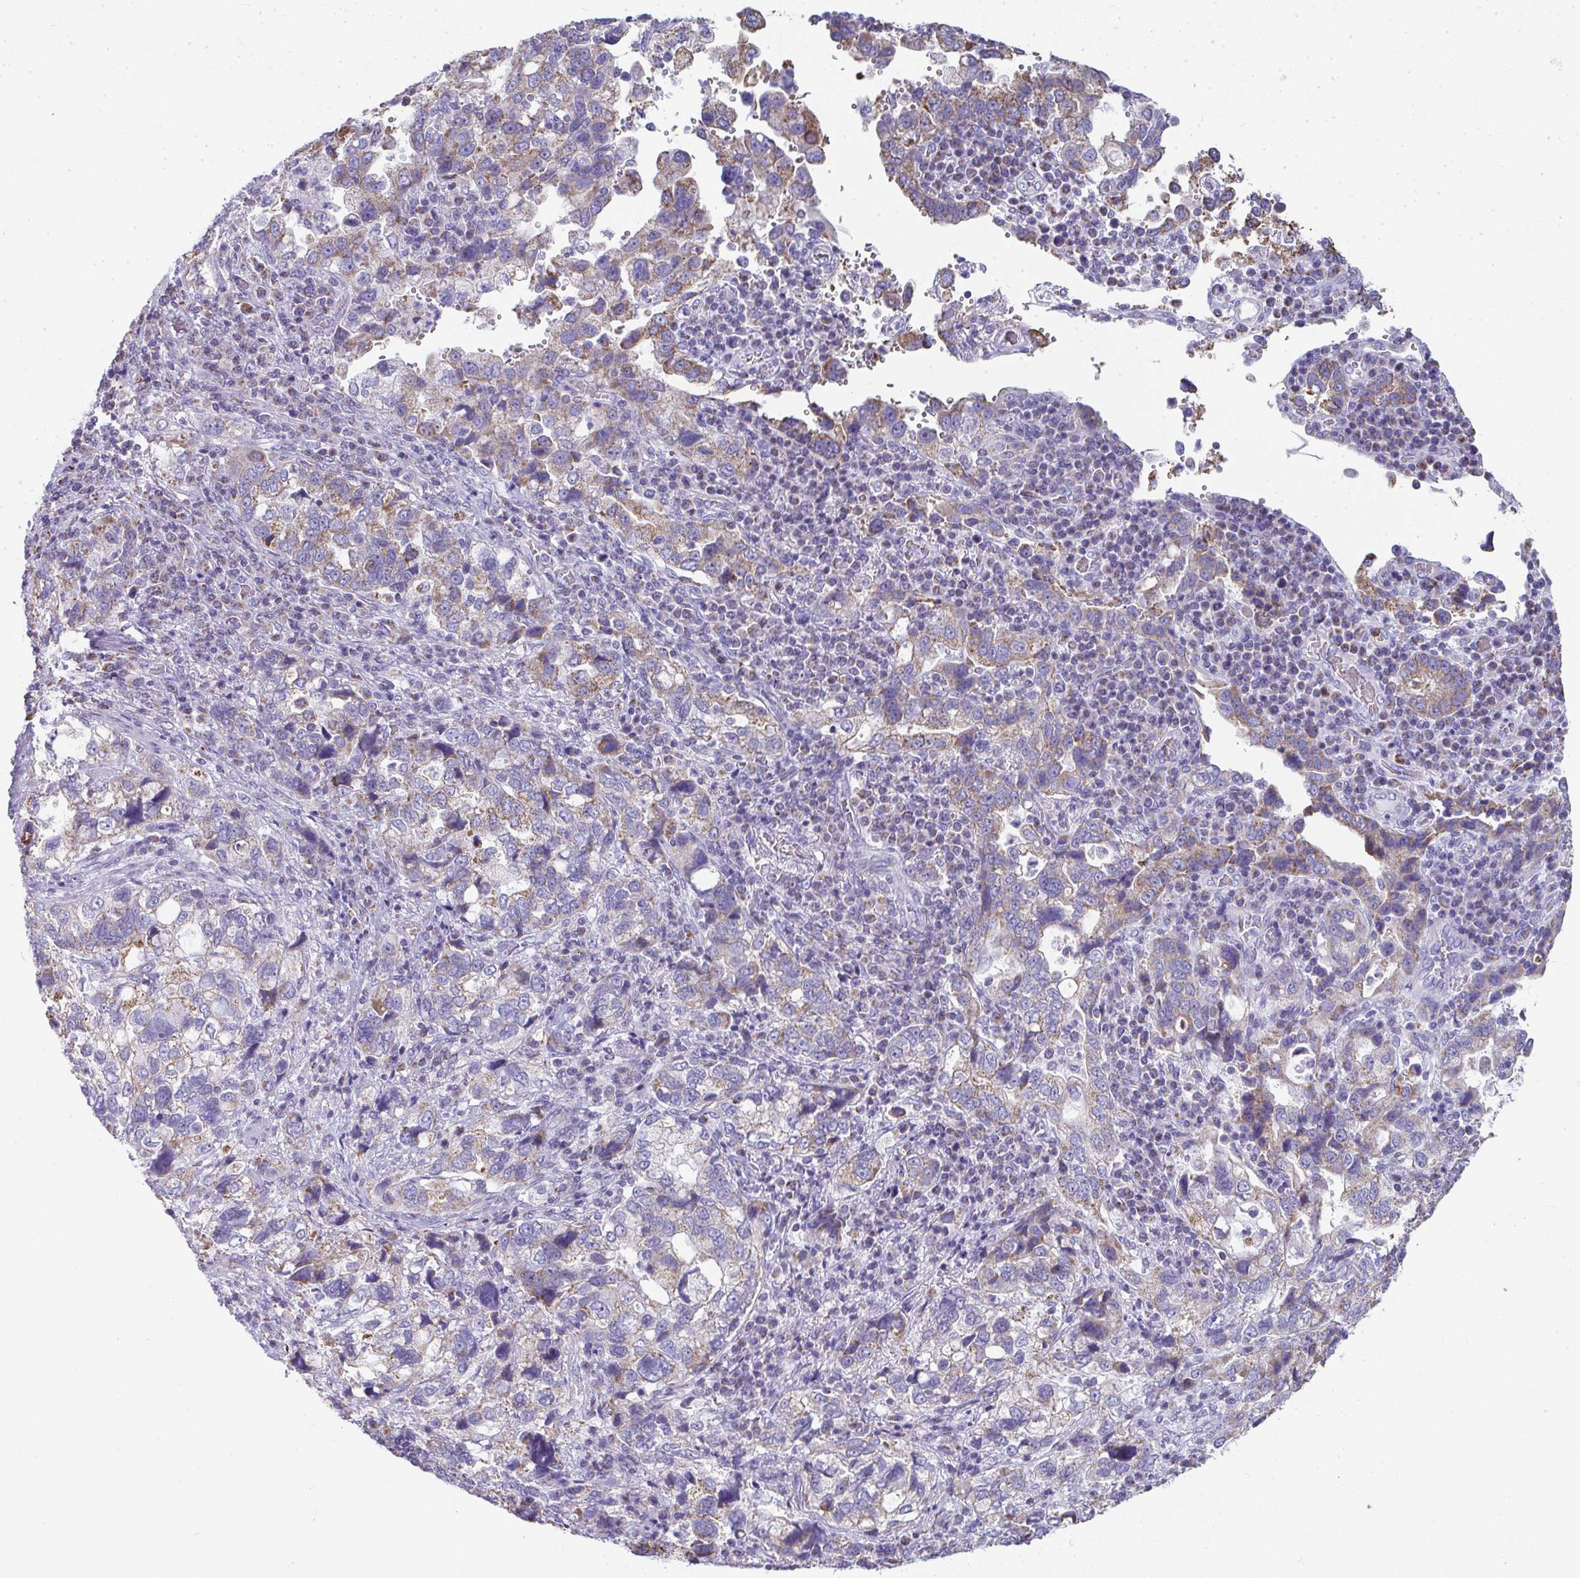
{"staining": {"intensity": "moderate", "quantity": "25%-75%", "location": "cytoplasmic/membranous"}, "tissue": "stomach cancer", "cell_type": "Tumor cells", "image_type": "cancer", "snomed": [{"axis": "morphology", "description": "Adenocarcinoma, NOS"}, {"axis": "topography", "description": "Stomach, upper"}], "caption": "Stomach adenocarcinoma stained with a protein marker shows moderate staining in tumor cells.", "gene": "SLC6A1", "patient": {"sex": "female", "age": 81}}